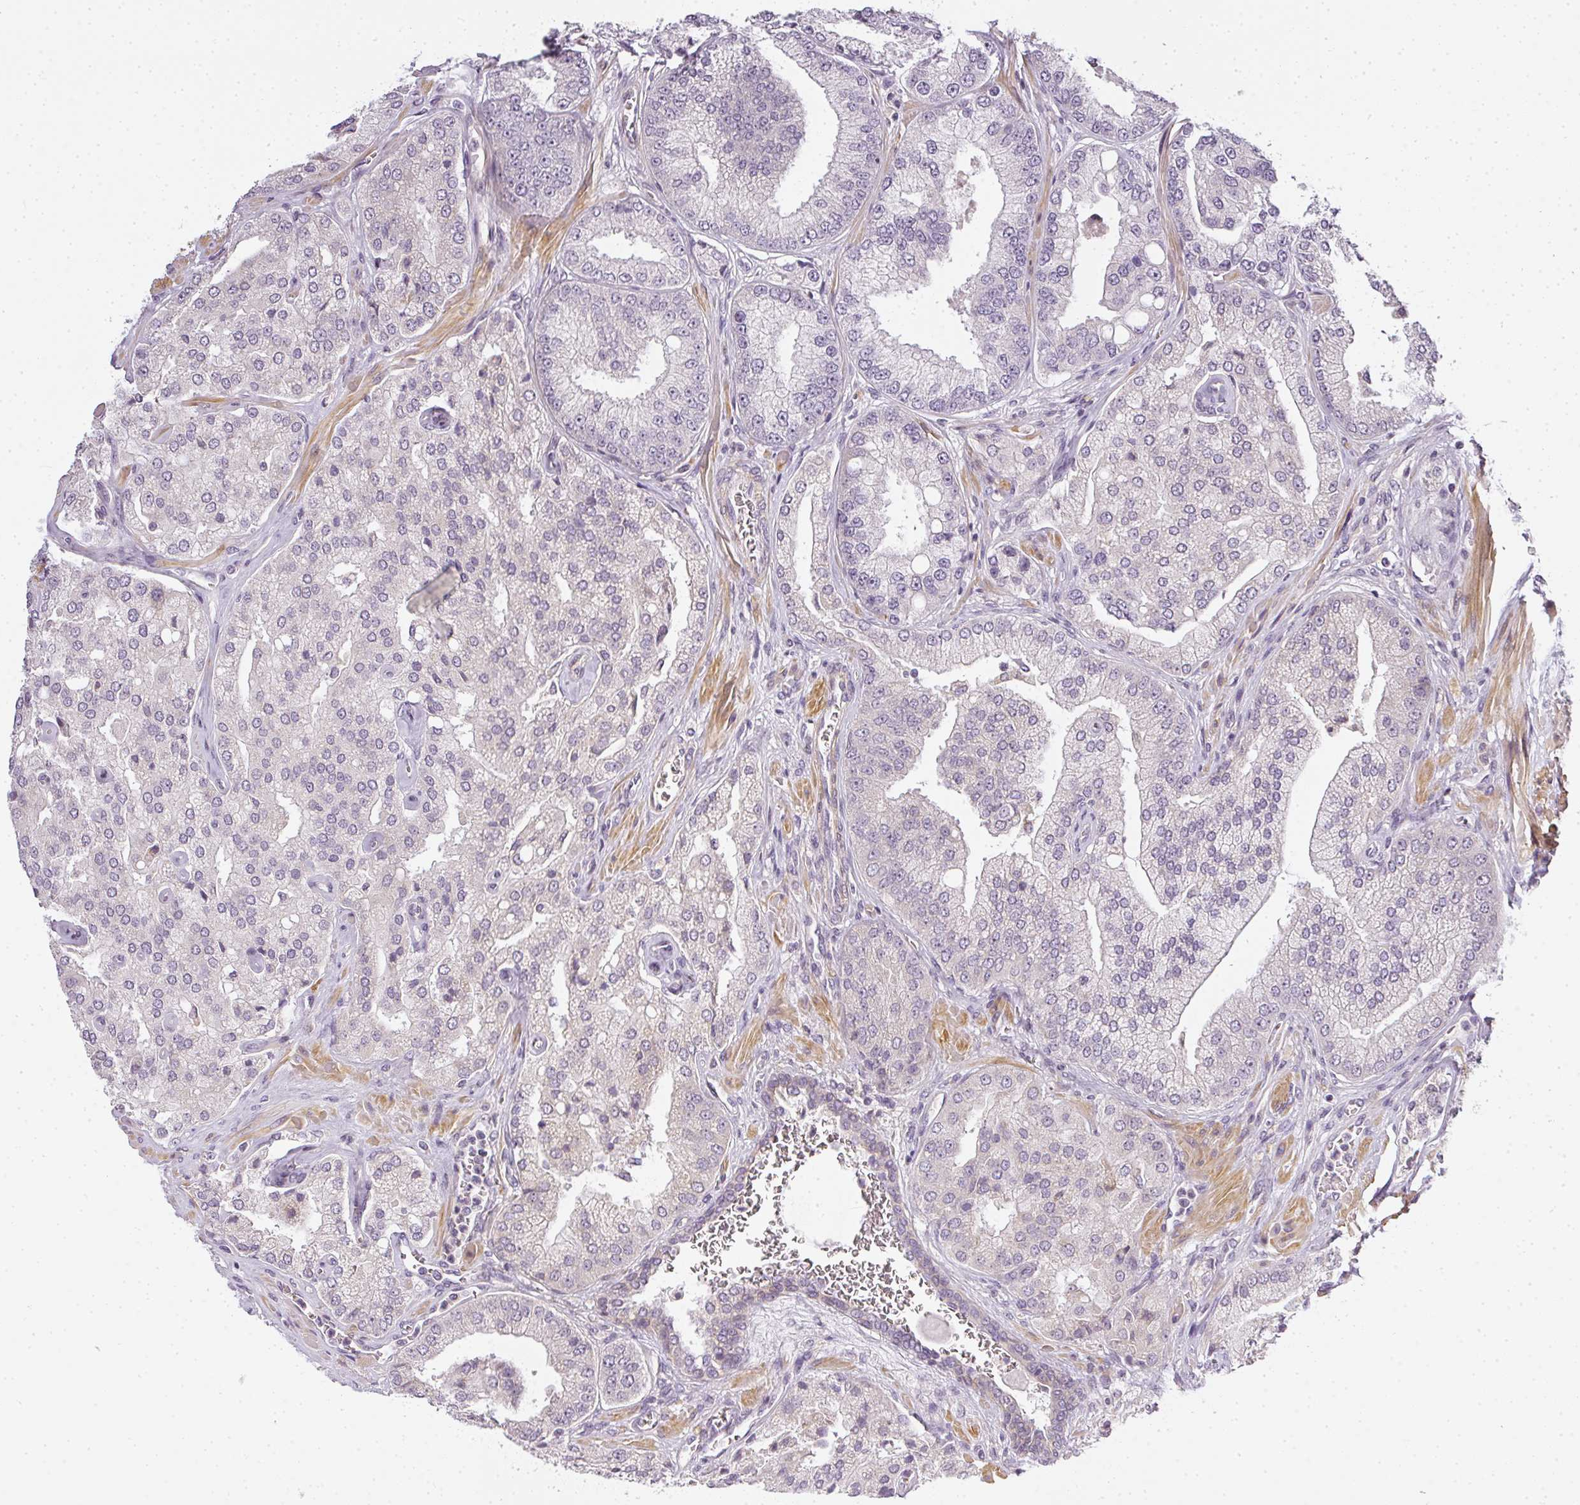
{"staining": {"intensity": "negative", "quantity": "none", "location": "none"}, "tissue": "prostate cancer", "cell_type": "Tumor cells", "image_type": "cancer", "snomed": [{"axis": "morphology", "description": "Adenocarcinoma, High grade"}, {"axis": "topography", "description": "Prostate"}], "caption": "Prostate adenocarcinoma (high-grade) was stained to show a protein in brown. There is no significant expression in tumor cells.", "gene": "MED19", "patient": {"sex": "male", "age": 68}}